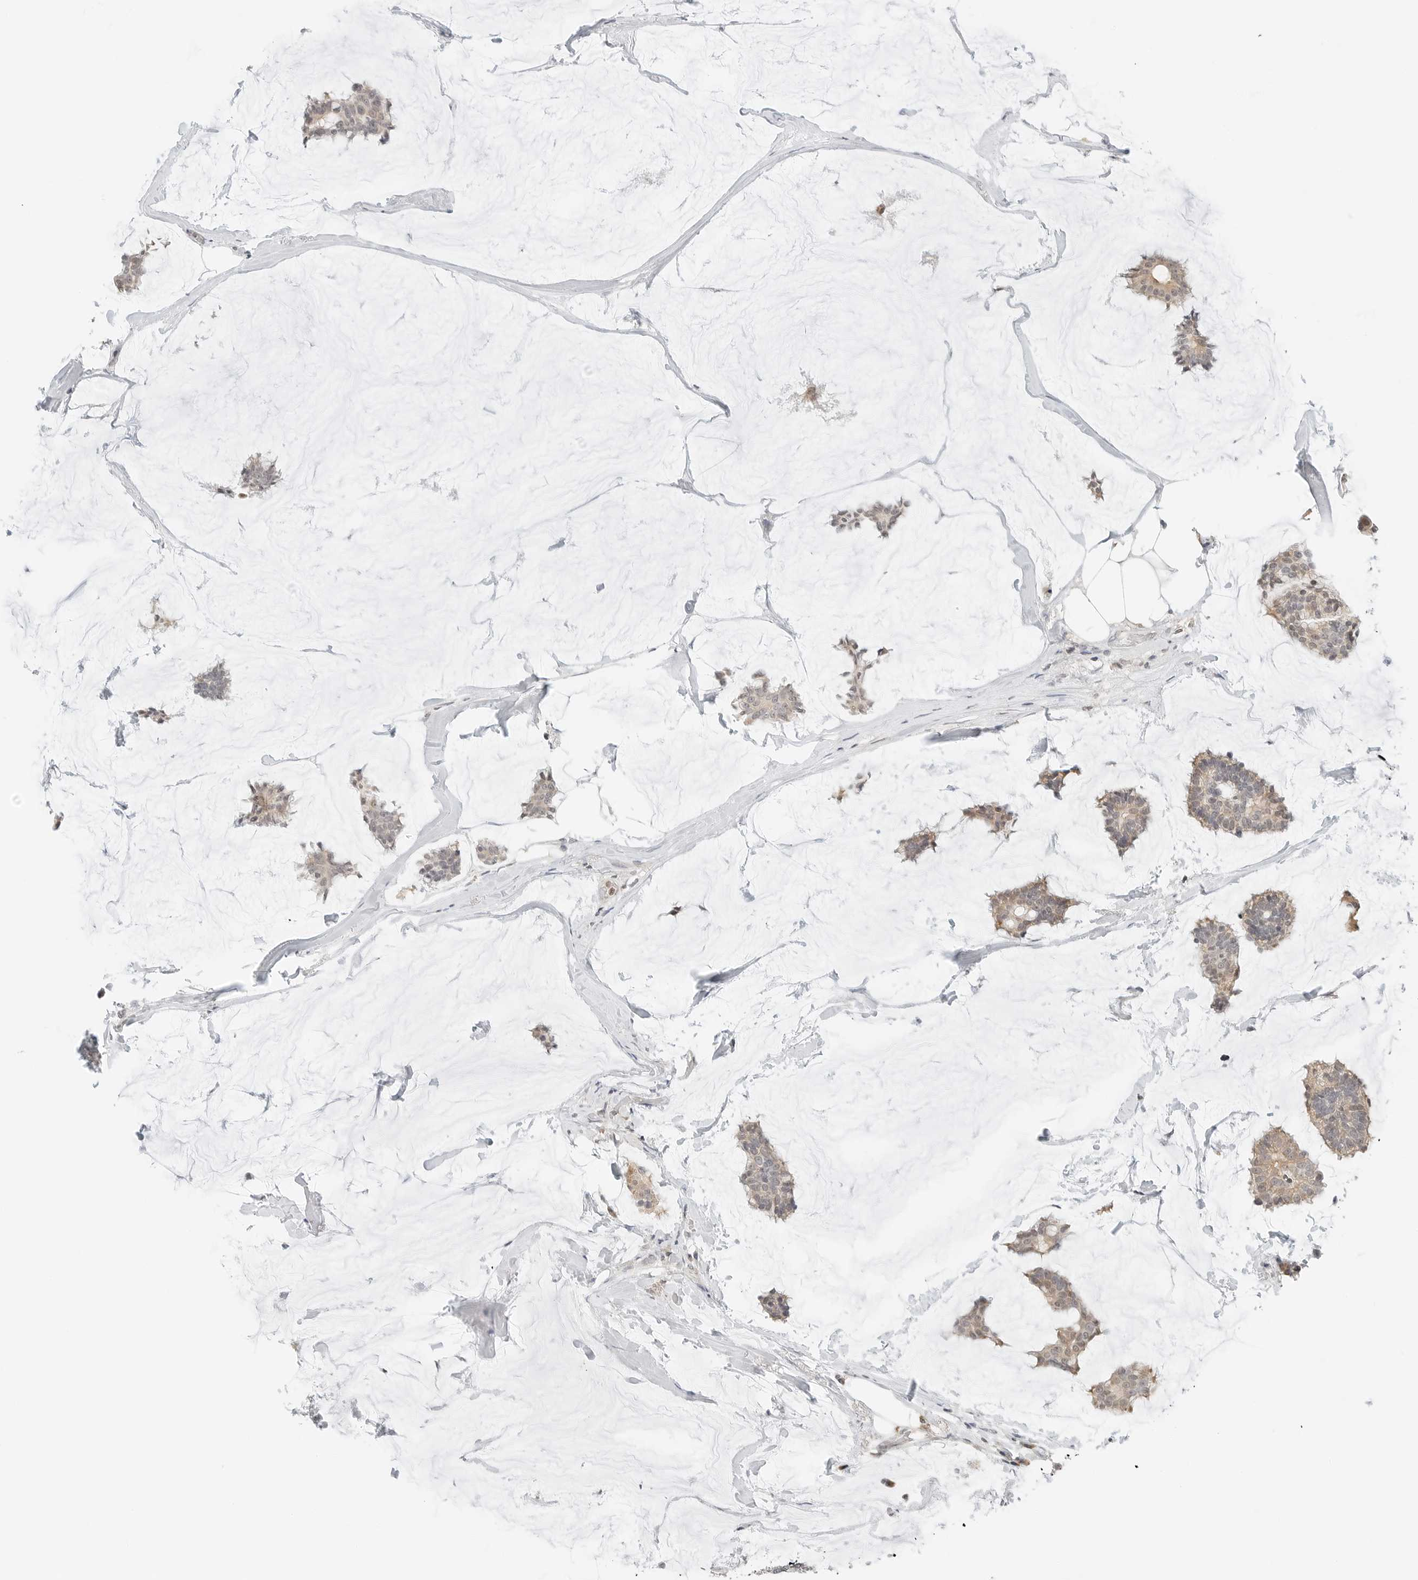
{"staining": {"intensity": "weak", "quantity": "25%-75%", "location": "cytoplasmic/membranous,nuclear"}, "tissue": "breast cancer", "cell_type": "Tumor cells", "image_type": "cancer", "snomed": [{"axis": "morphology", "description": "Duct carcinoma"}, {"axis": "topography", "description": "Breast"}], "caption": "An immunohistochemistry (IHC) photomicrograph of neoplastic tissue is shown. Protein staining in brown shows weak cytoplasmic/membranous and nuclear positivity in breast cancer (invasive ductal carcinoma) within tumor cells.", "gene": "IQCC", "patient": {"sex": "female", "age": 93}}